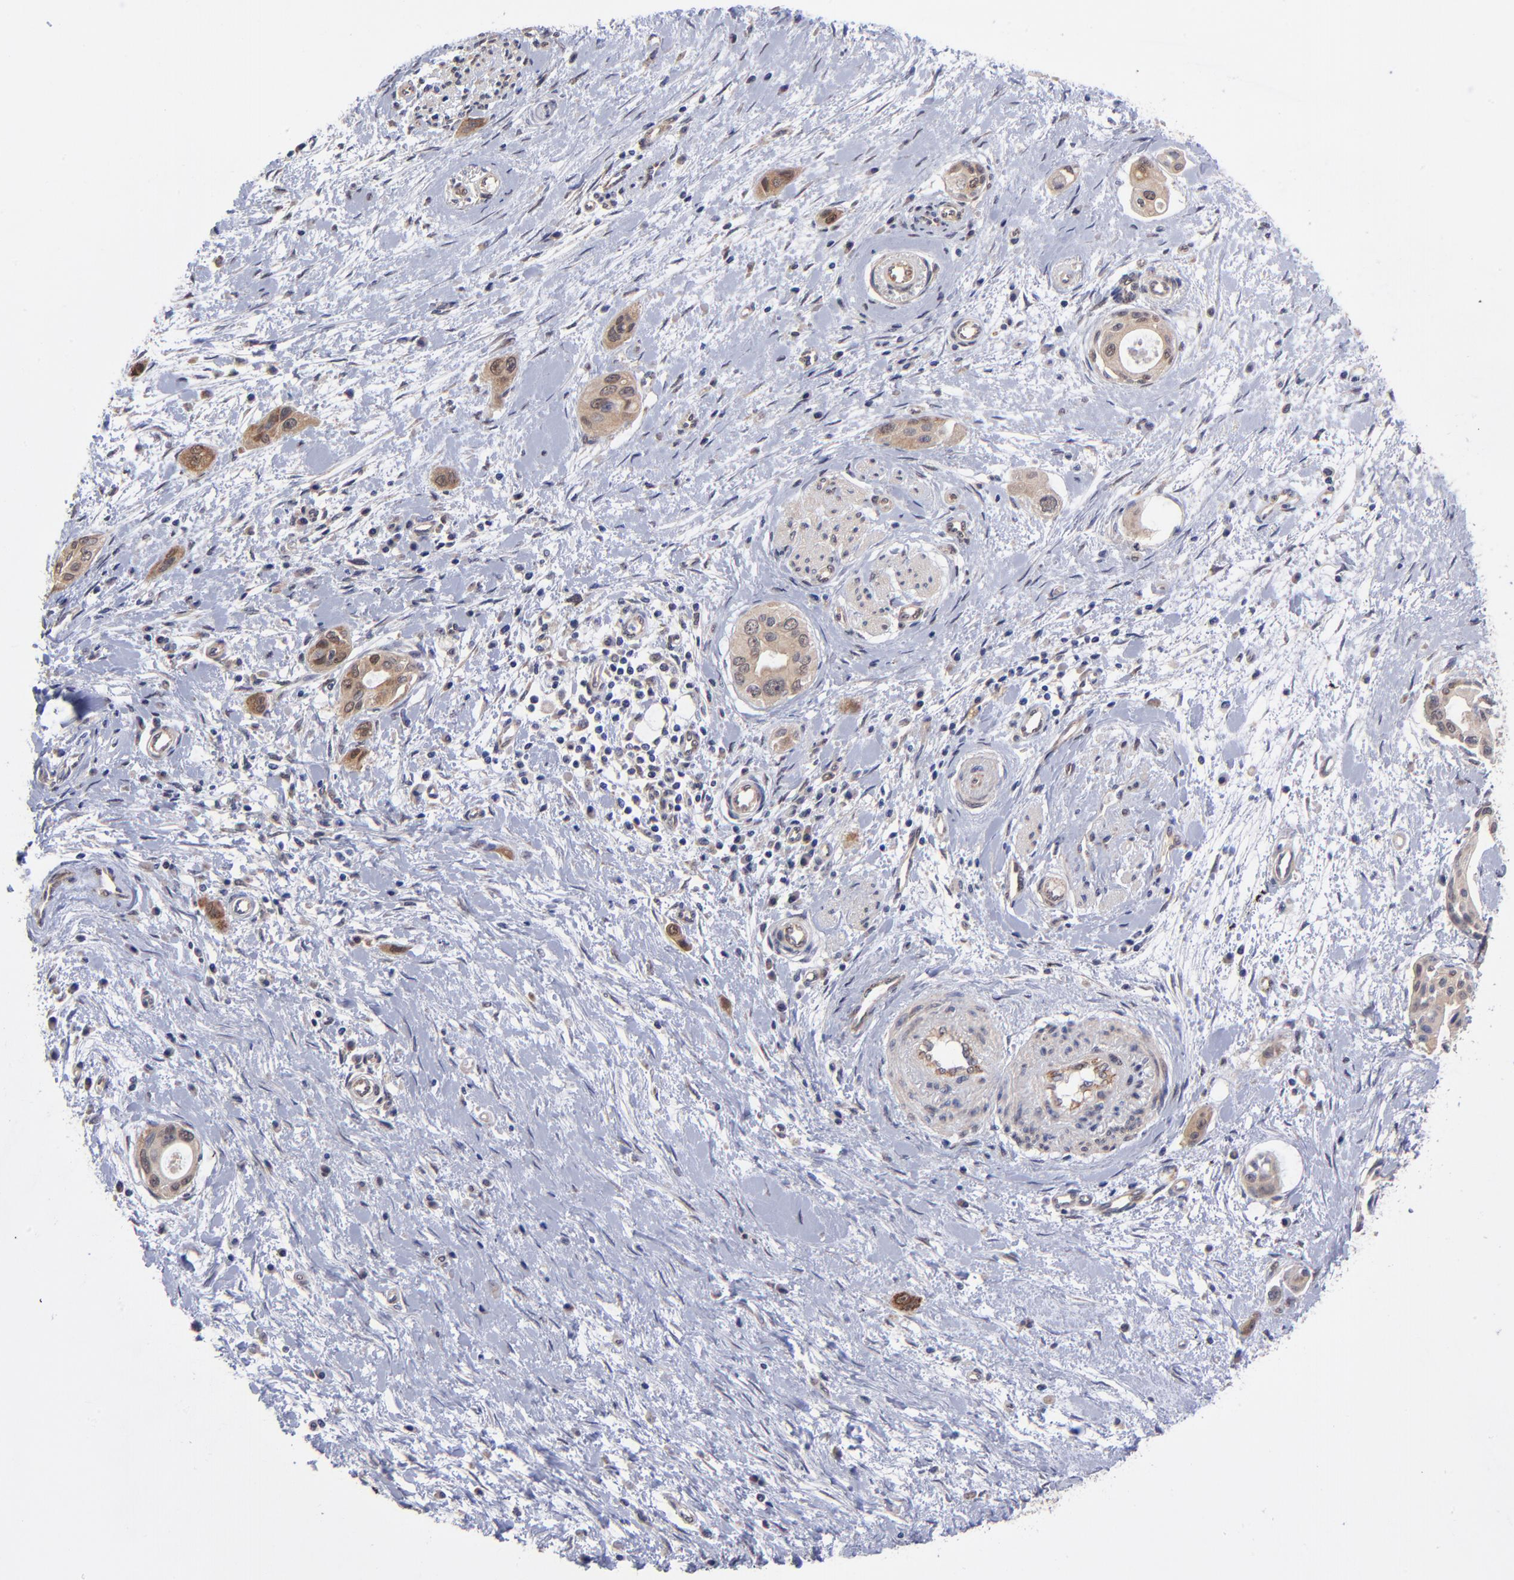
{"staining": {"intensity": "strong", "quantity": ">75%", "location": "cytoplasmic/membranous"}, "tissue": "pancreatic cancer", "cell_type": "Tumor cells", "image_type": "cancer", "snomed": [{"axis": "morphology", "description": "Adenocarcinoma, NOS"}, {"axis": "topography", "description": "Pancreas"}], "caption": "Immunohistochemistry (IHC) (DAB) staining of human pancreatic adenocarcinoma exhibits strong cytoplasmic/membranous protein staining in approximately >75% of tumor cells.", "gene": "UBE2H", "patient": {"sex": "female", "age": 60}}